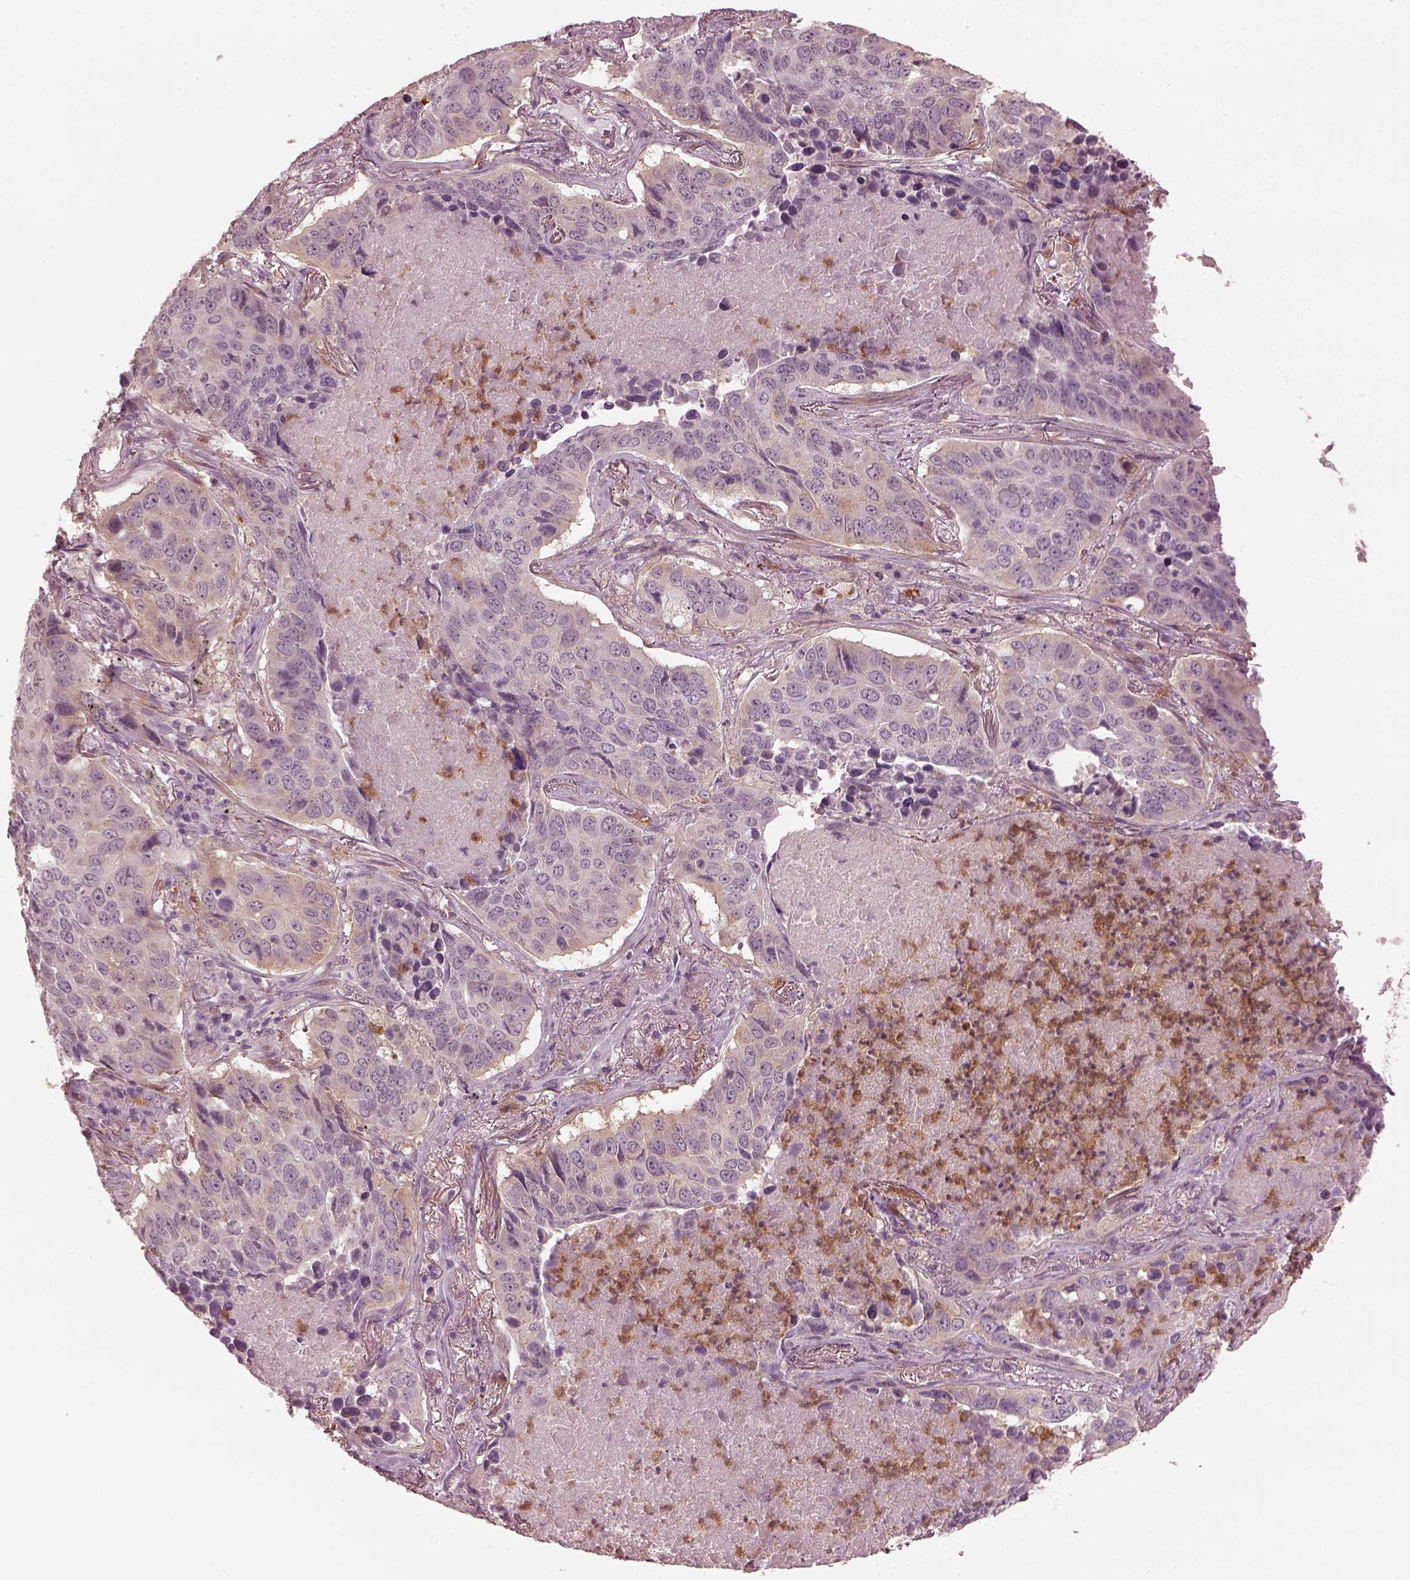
{"staining": {"intensity": "weak", "quantity": "25%-75%", "location": "cytoplasmic/membranous"}, "tissue": "lung cancer", "cell_type": "Tumor cells", "image_type": "cancer", "snomed": [{"axis": "morphology", "description": "Normal tissue, NOS"}, {"axis": "morphology", "description": "Squamous cell carcinoma, NOS"}, {"axis": "topography", "description": "Bronchus"}, {"axis": "topography", "description": "Lung"}], "caption": "IHC (DAB (3,3'-diaminobenzidine)) staining of squamous cell carcinoma (lung) exhibits weak cytoplasmic/membranous protein positivity in approximately 25%-75% of tumor cells.", "gene": "PSTPIP2", "patient": {"sex": "male", "age": 64}}